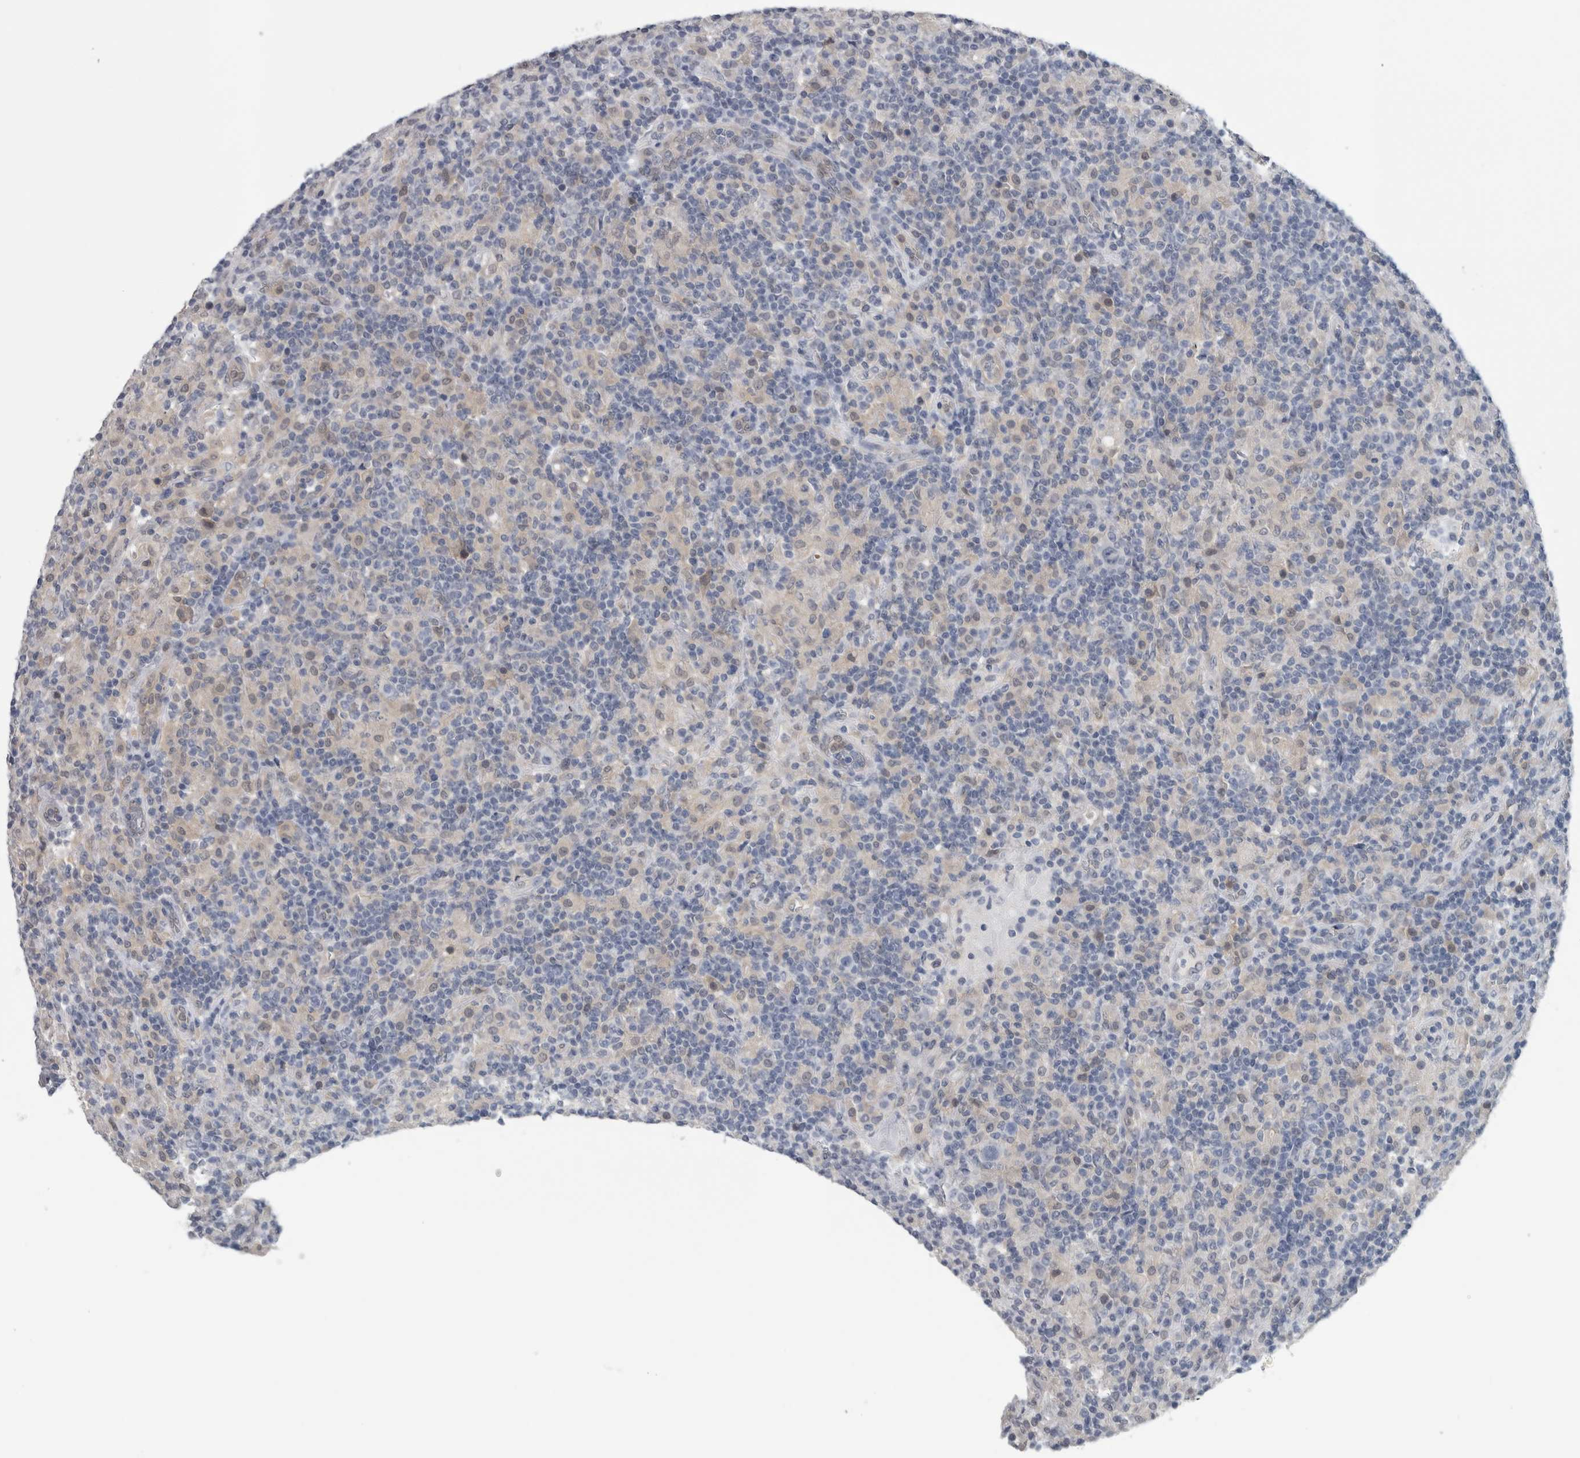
{"staining": {"intensity": "negative", "quantity": "none", "location": "none"}, "tissue": "lymphoma", "cell_type": "Tumor cells", "image_type": "cancer", "snomed": [{"axis": "morphology", "description": "Hodgkin's disease, NOS"}, {"axis": "topography", "description": "Lymph node"}], "caption": "Tumor cells are negative for brown protein staining in Hodgkin's disease.", "gene": "NAPRT", "patient": {"sex": "male", "age": 70}}